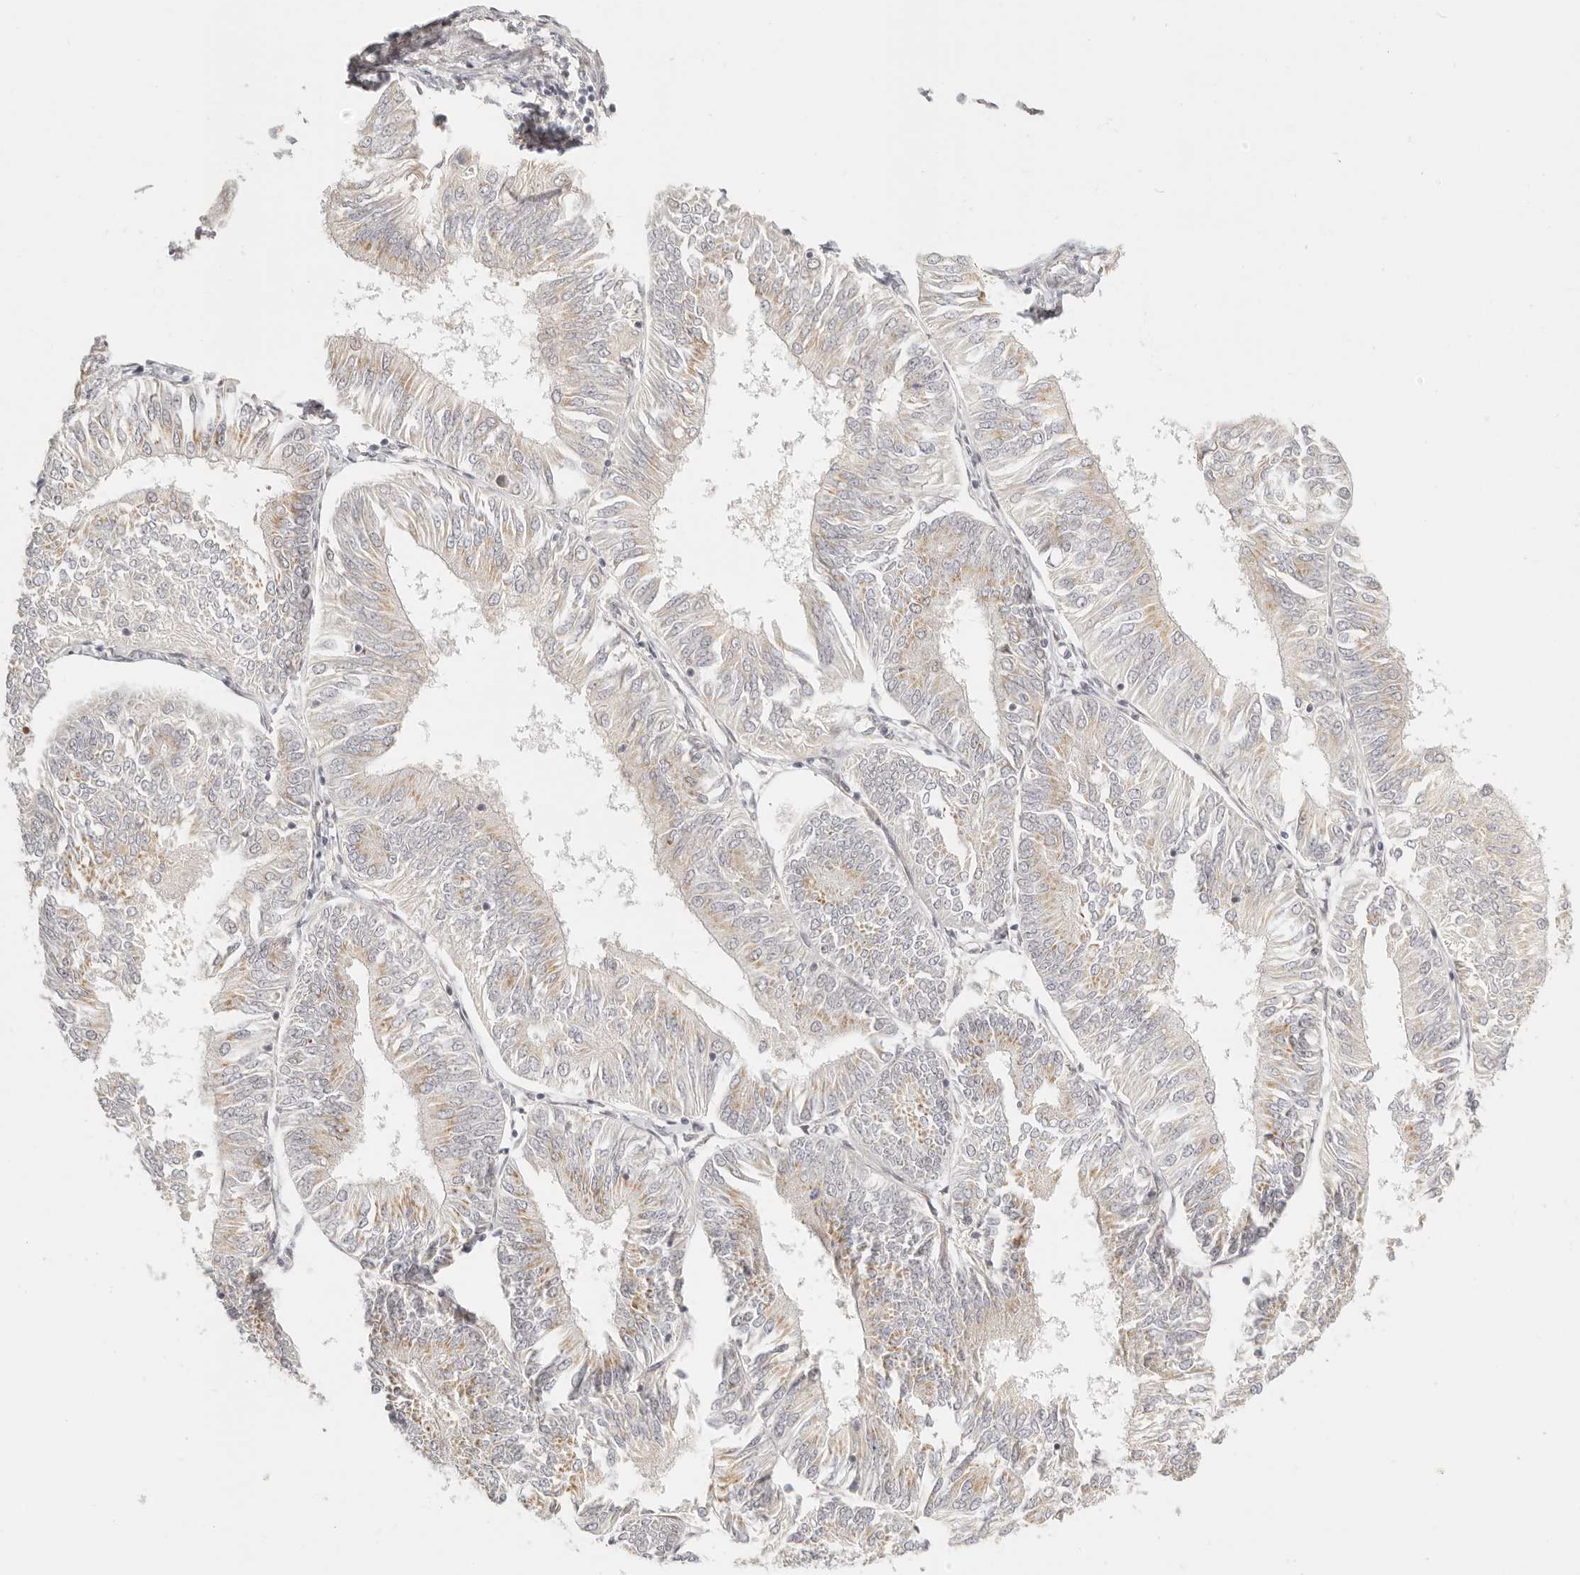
{"staining": {"intensity": "weak", "quantity": ">75%", "location": "cytoplasmic/membranous"}, "tissue": "endometrial cancer", "cell_type": "Tumor cells", "image_type": "cancer", "snomed": [{"axis": "morphology", "description": "Adenocarcinoma, NOS"}, {"axis": "topography", "description": "Endometrium"}], "caption": "Protein staining of adenocarcinoma (endometrial) tissue demonstrates weak cytoplasmic/membranous positivity in about >75% of tumor cells. (brown staining indicates protein expression, while blue staining denotes nuclei).", "gene": "FAM20B", "patient": {"sex": "female", "age": 58}}